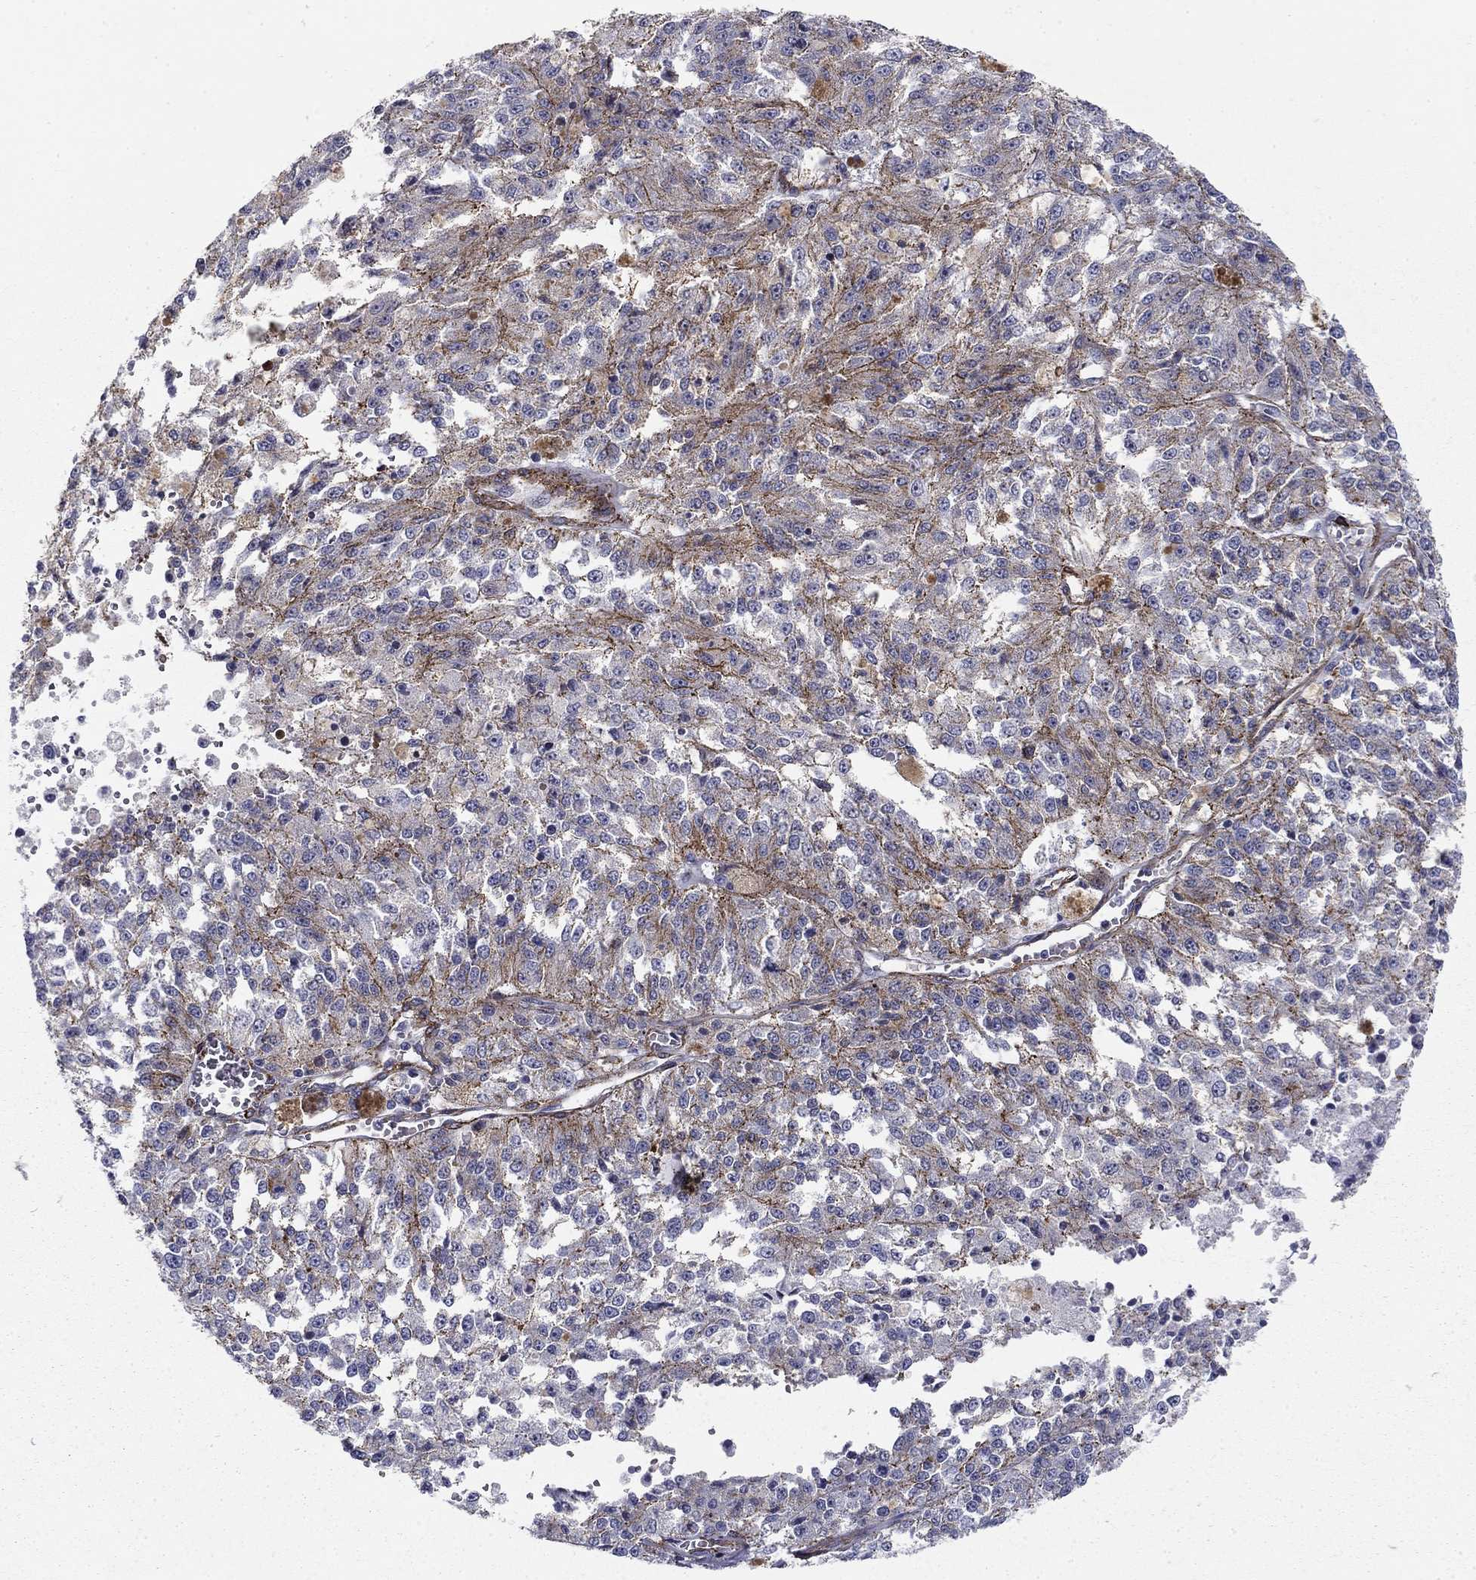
{"staining": {"intensity": "moderate", "quantity": "25%-75%", "location": "cytoplasmic/membranous"}, "tissue": "melanoma", "cell_type": "Tumor cells", "image_type": "cancer", "snomed": [{"axis": "morphology", "description": "Malignant melanoma, Metastatic site"}, {"axis": "topography", "description": "Lymph node"}], "caption": "A histopathology image showing moderate cytoplasmic/membranous positivity in about 25%-75% of tumor cells in melanoma, as visualized by brown immunohistochemical staining.", "gene": "KRBA1", "patient": {"sex": "female", "age": 64}}